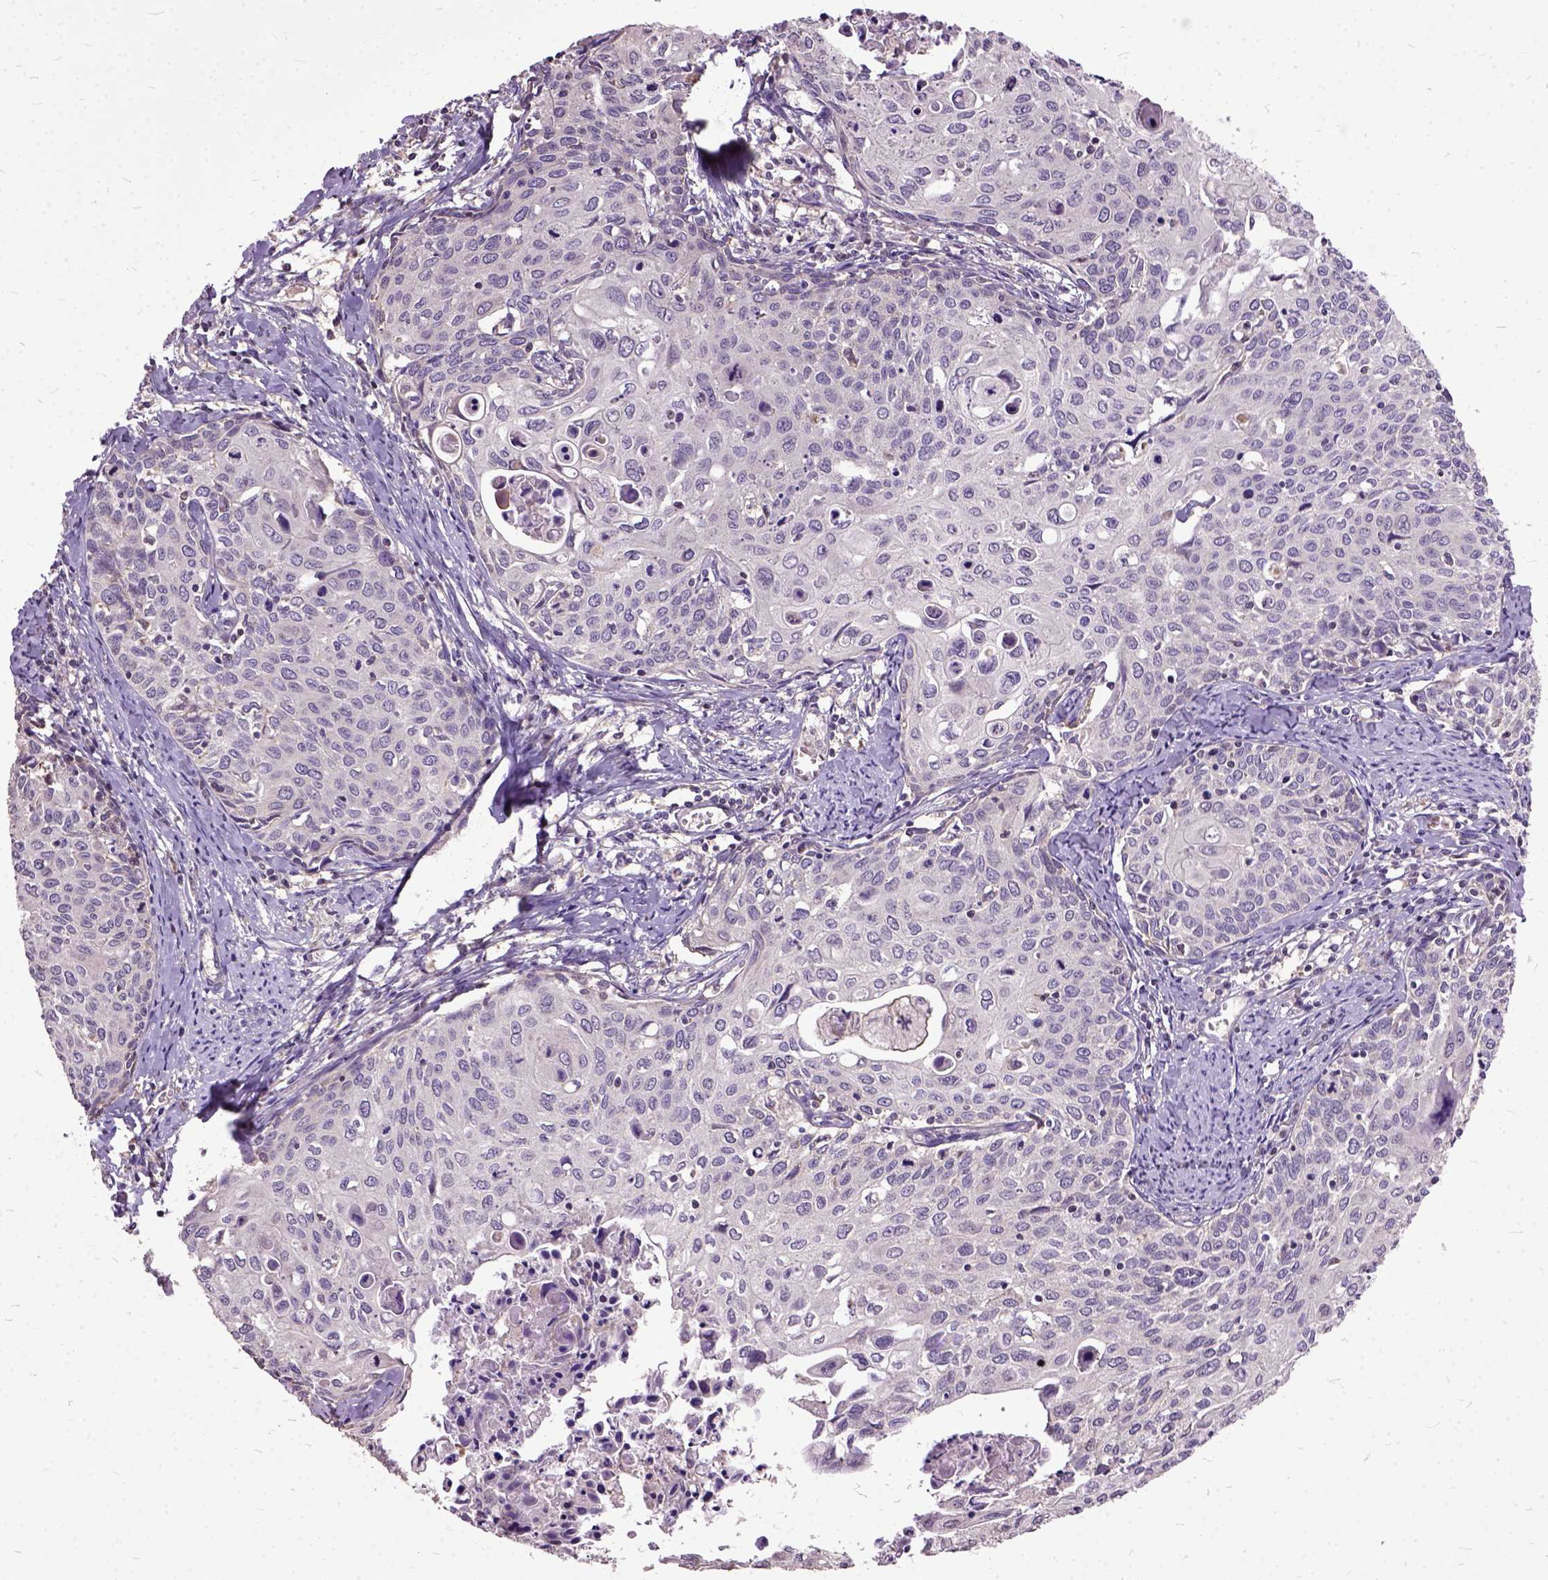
{"staining": {"intensity": "negative", "quantity": "none", "location": "none"}, "tissue": "cervical cancer", "cell_type": "Tumor cells", "image_type": "cancer", "snomed": [{"axis": "morphology", "description": "Squamous cell carcinoma, NOS"}, {"axis": "topography", "description": "Cervix"}], "caption": "High magnification brightfield microscopy of cervical cancer (squamous cell carcinoma) stained with DAB (brown) and counterstained with hematoxylin (blue): tumor cells show no significant expression.", "gene": "AREG", "patient": {"sex": "female", "age": 62}}